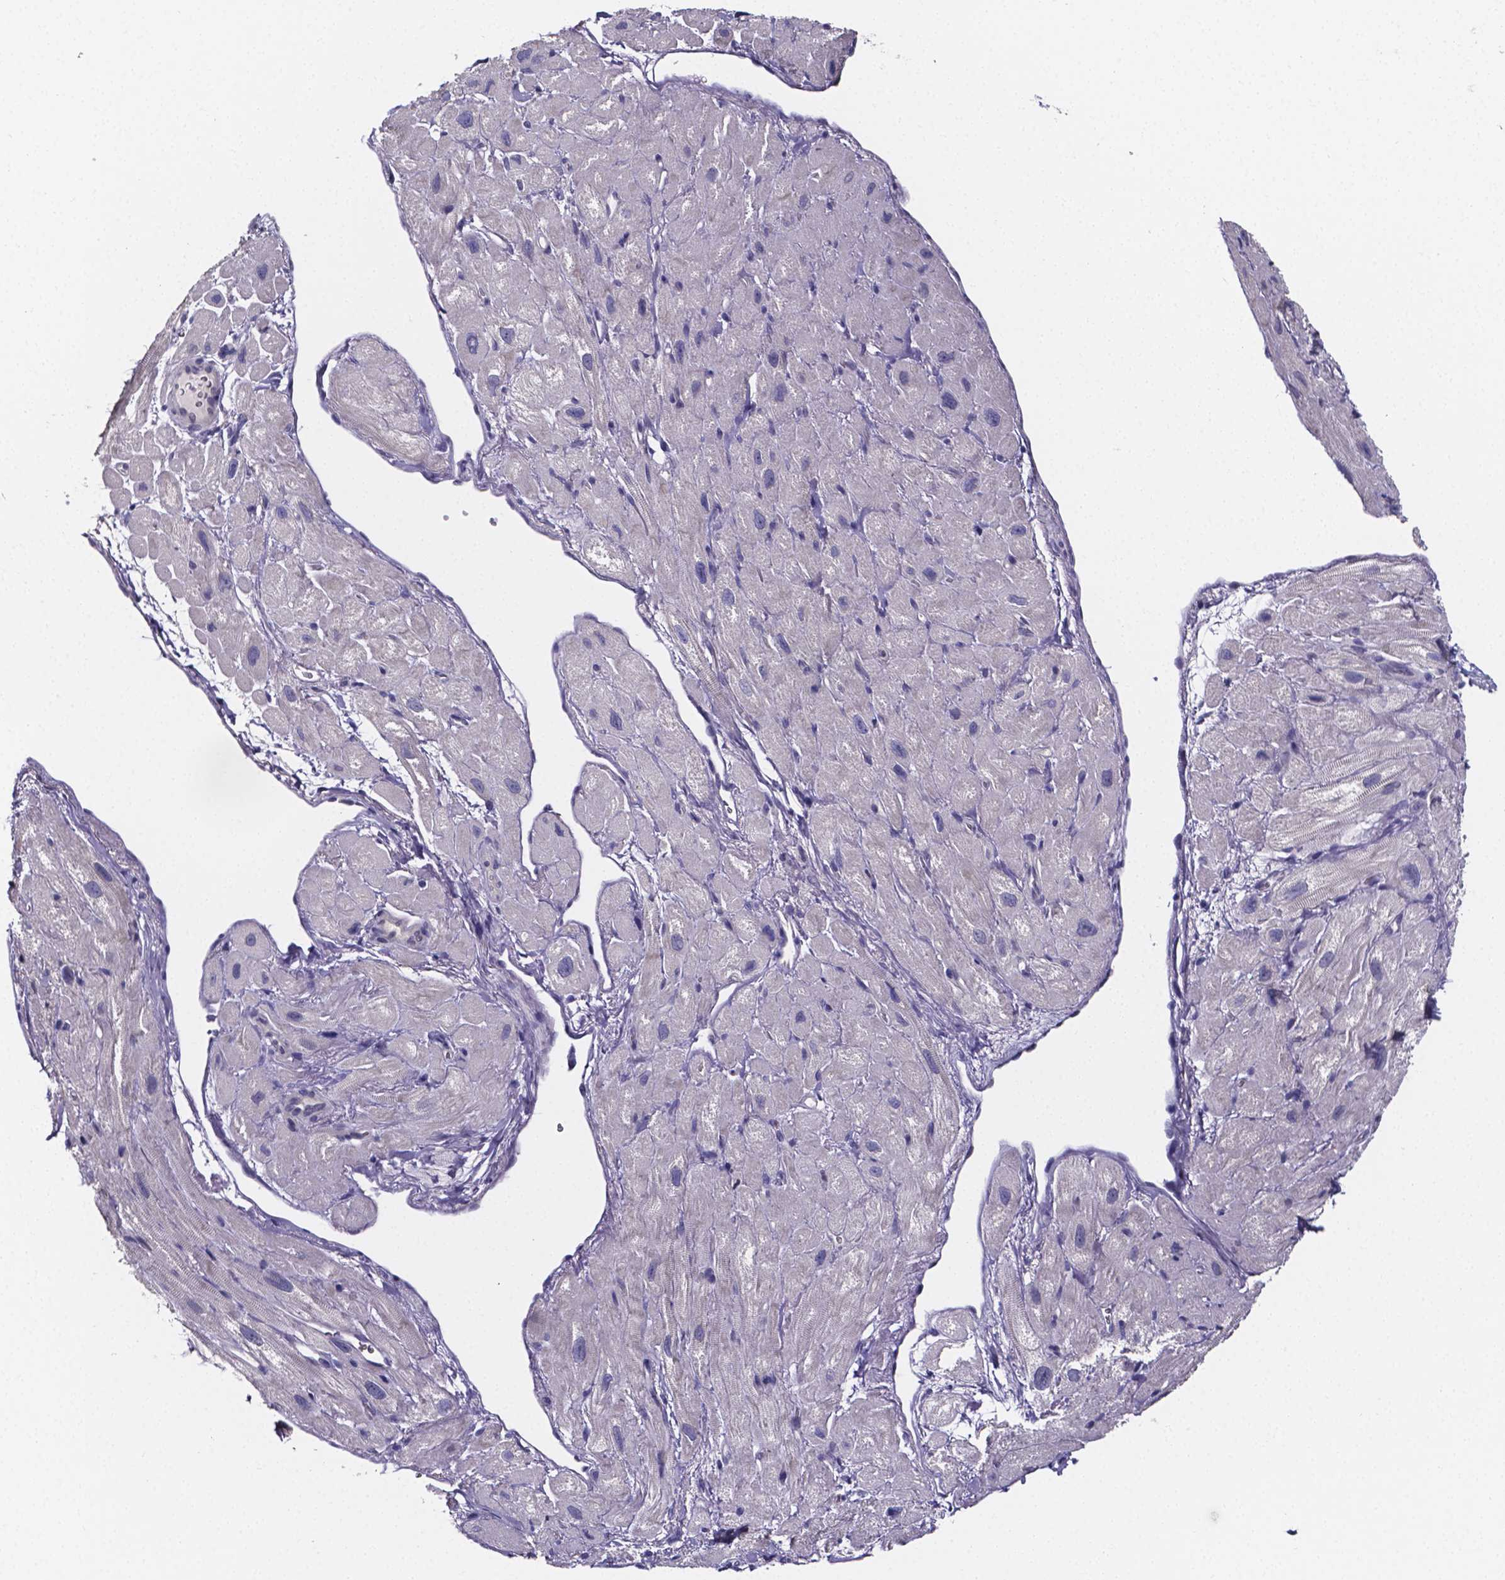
{"staining": {"intensity": "negative", "quantity": "none", "location": "none"}, "tissue": "heart muscle", "cell_type": "Cardiomyocytes", "image_type": "normal", "snomed": [{"axis": "morphology", "description": "Normal tissue, NOS"}, {"axis": "topography", "description": "Heart"}], "caption": "Immunohistochemistry (IHC) photomicrograph of benign human heart muscle stained for a protein (brown), which reveals no expression in cardiomyocytes.", "gene": "IZUMO1", "patient": {"sex": "female", "age": 62}}